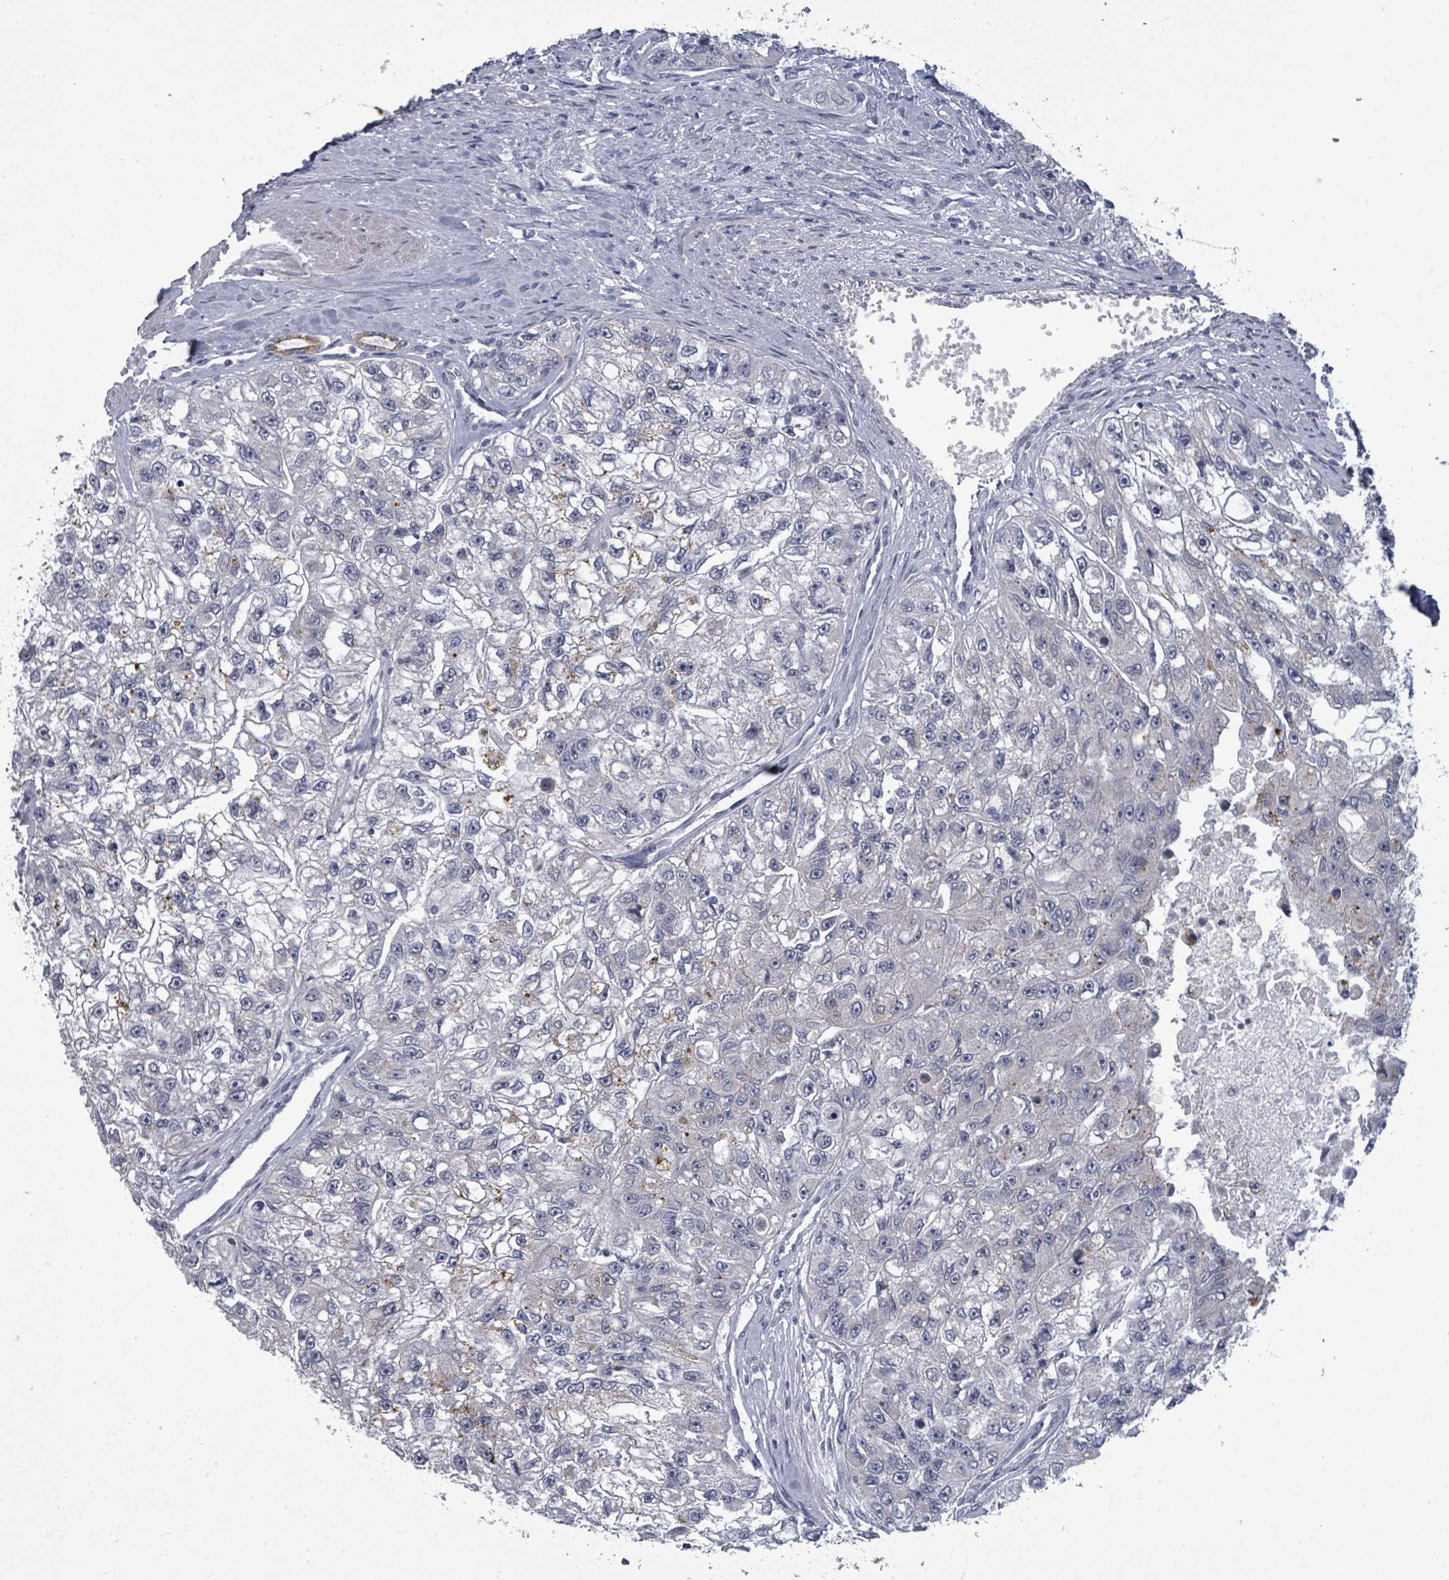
{"staining": {"intensity": "negative", "quantity": "none", "location": "none"}, "tissue": "renal cancer", "cell_type": "Tumor cells", "image_type": "cancer", "snomed": [{"axis": "morphology", "description": "Adenocarcinoma, NOS"}, {"axis": "topography", "description": "Kidney"}], "caption": "Adenocarcinoma (renal) stained for a protein using immunohistochemistry (IHC) demonstrates no staining tumor cells.", "gene": "ASB12", "patient": {"sex": "male", "age": 63}}